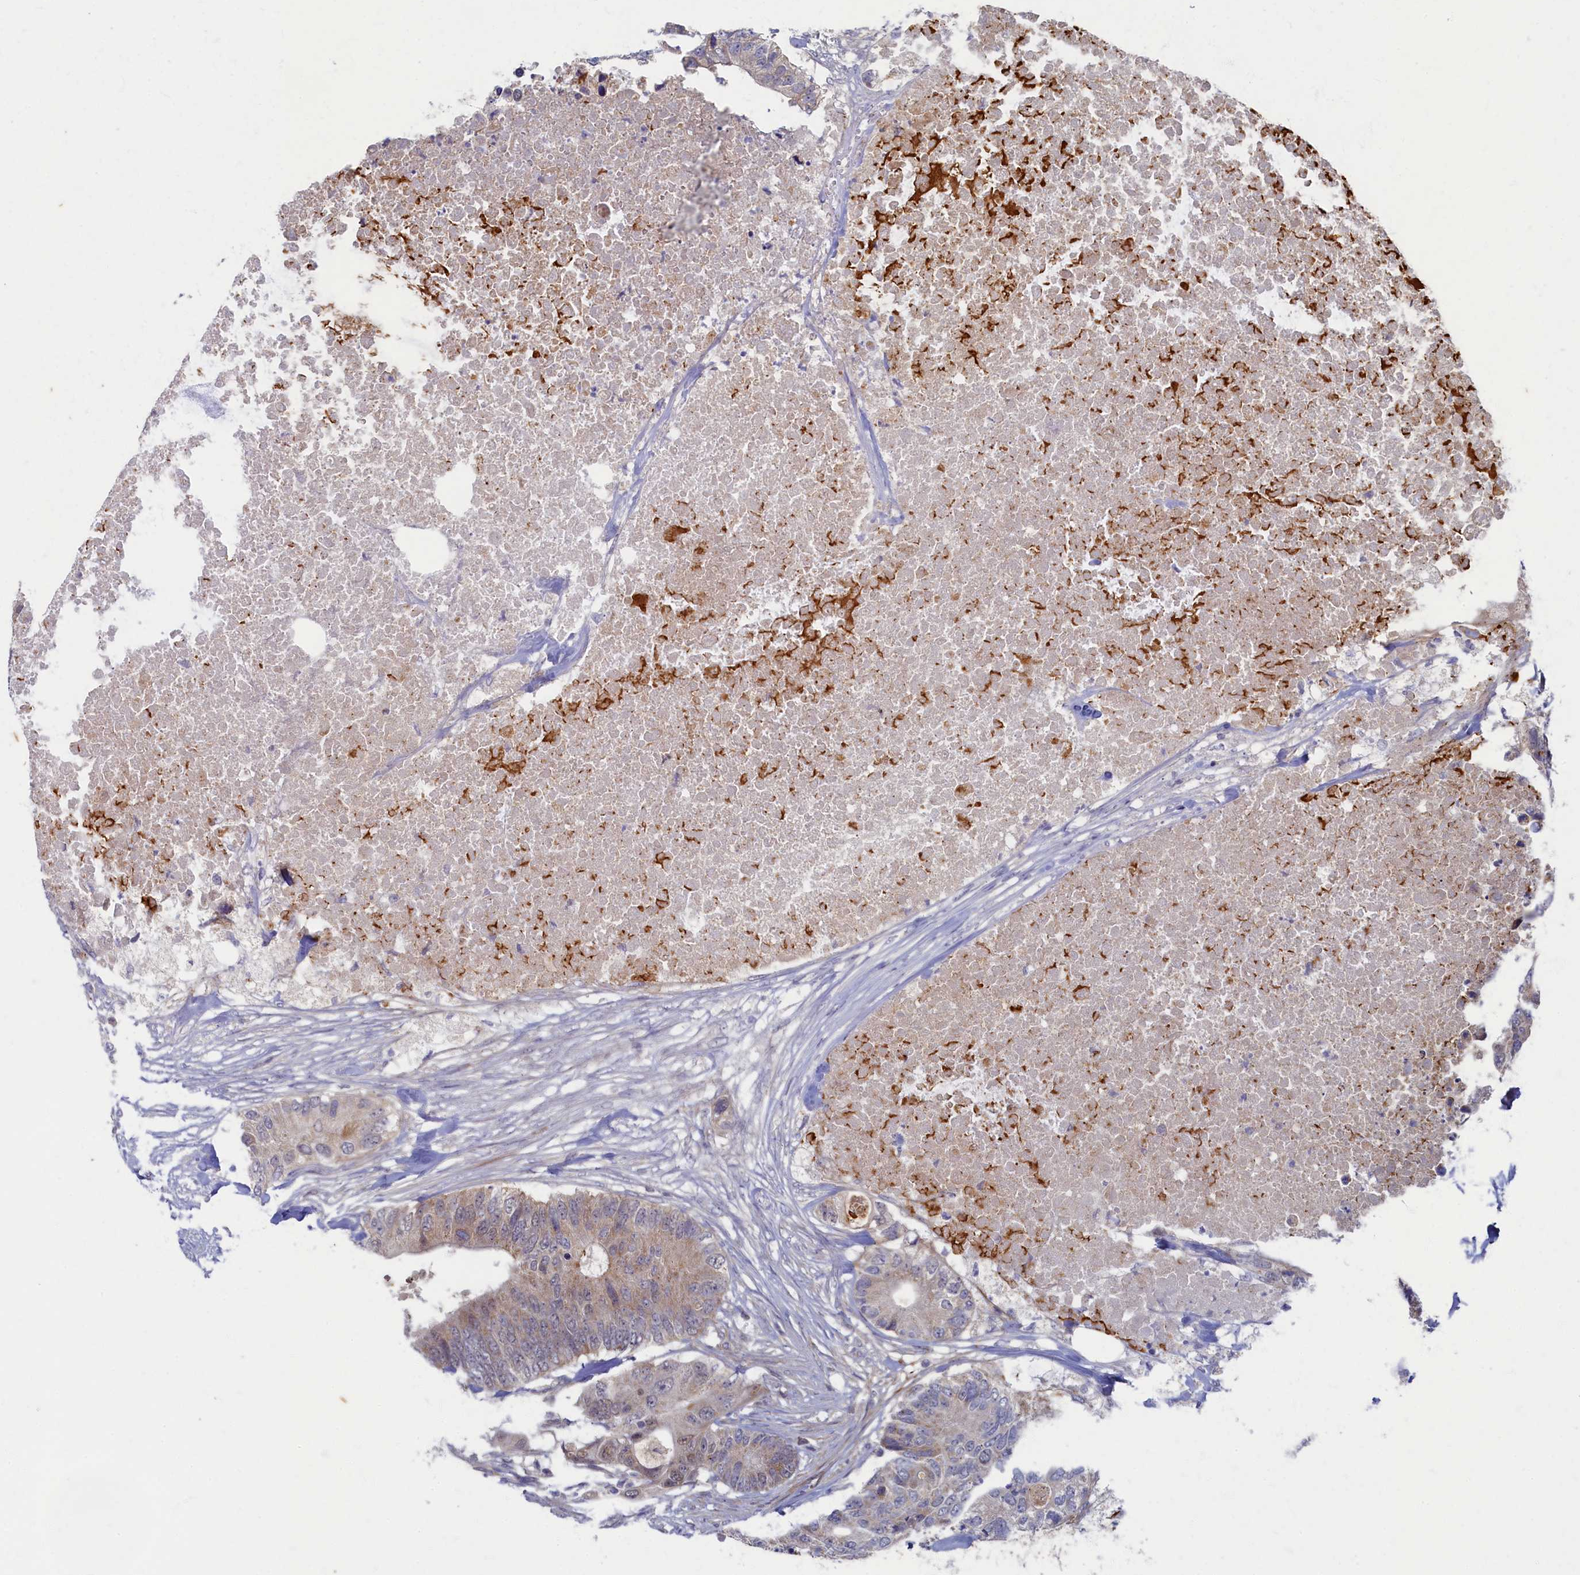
{"staining": {"intensity": "weak", "quantity": "<25%", "location": "cytoplasmic/membranous"}, "tissue": "colorectal cancer", "cell_type": "Tumor cells", "image_type": "cancer", "snomed": [{"axis": "morphology", "description": "Adenocarcinoma, NOS"}, {"axis": "topography", "description": "Colon"}], "caption": "Immunohistochemistry (IHC) of adenocarcinoma (colorectal) reveals no positivity in tumor cells.", "gene": "WDR59", "patient": {"sex": "male", "age": 71}}